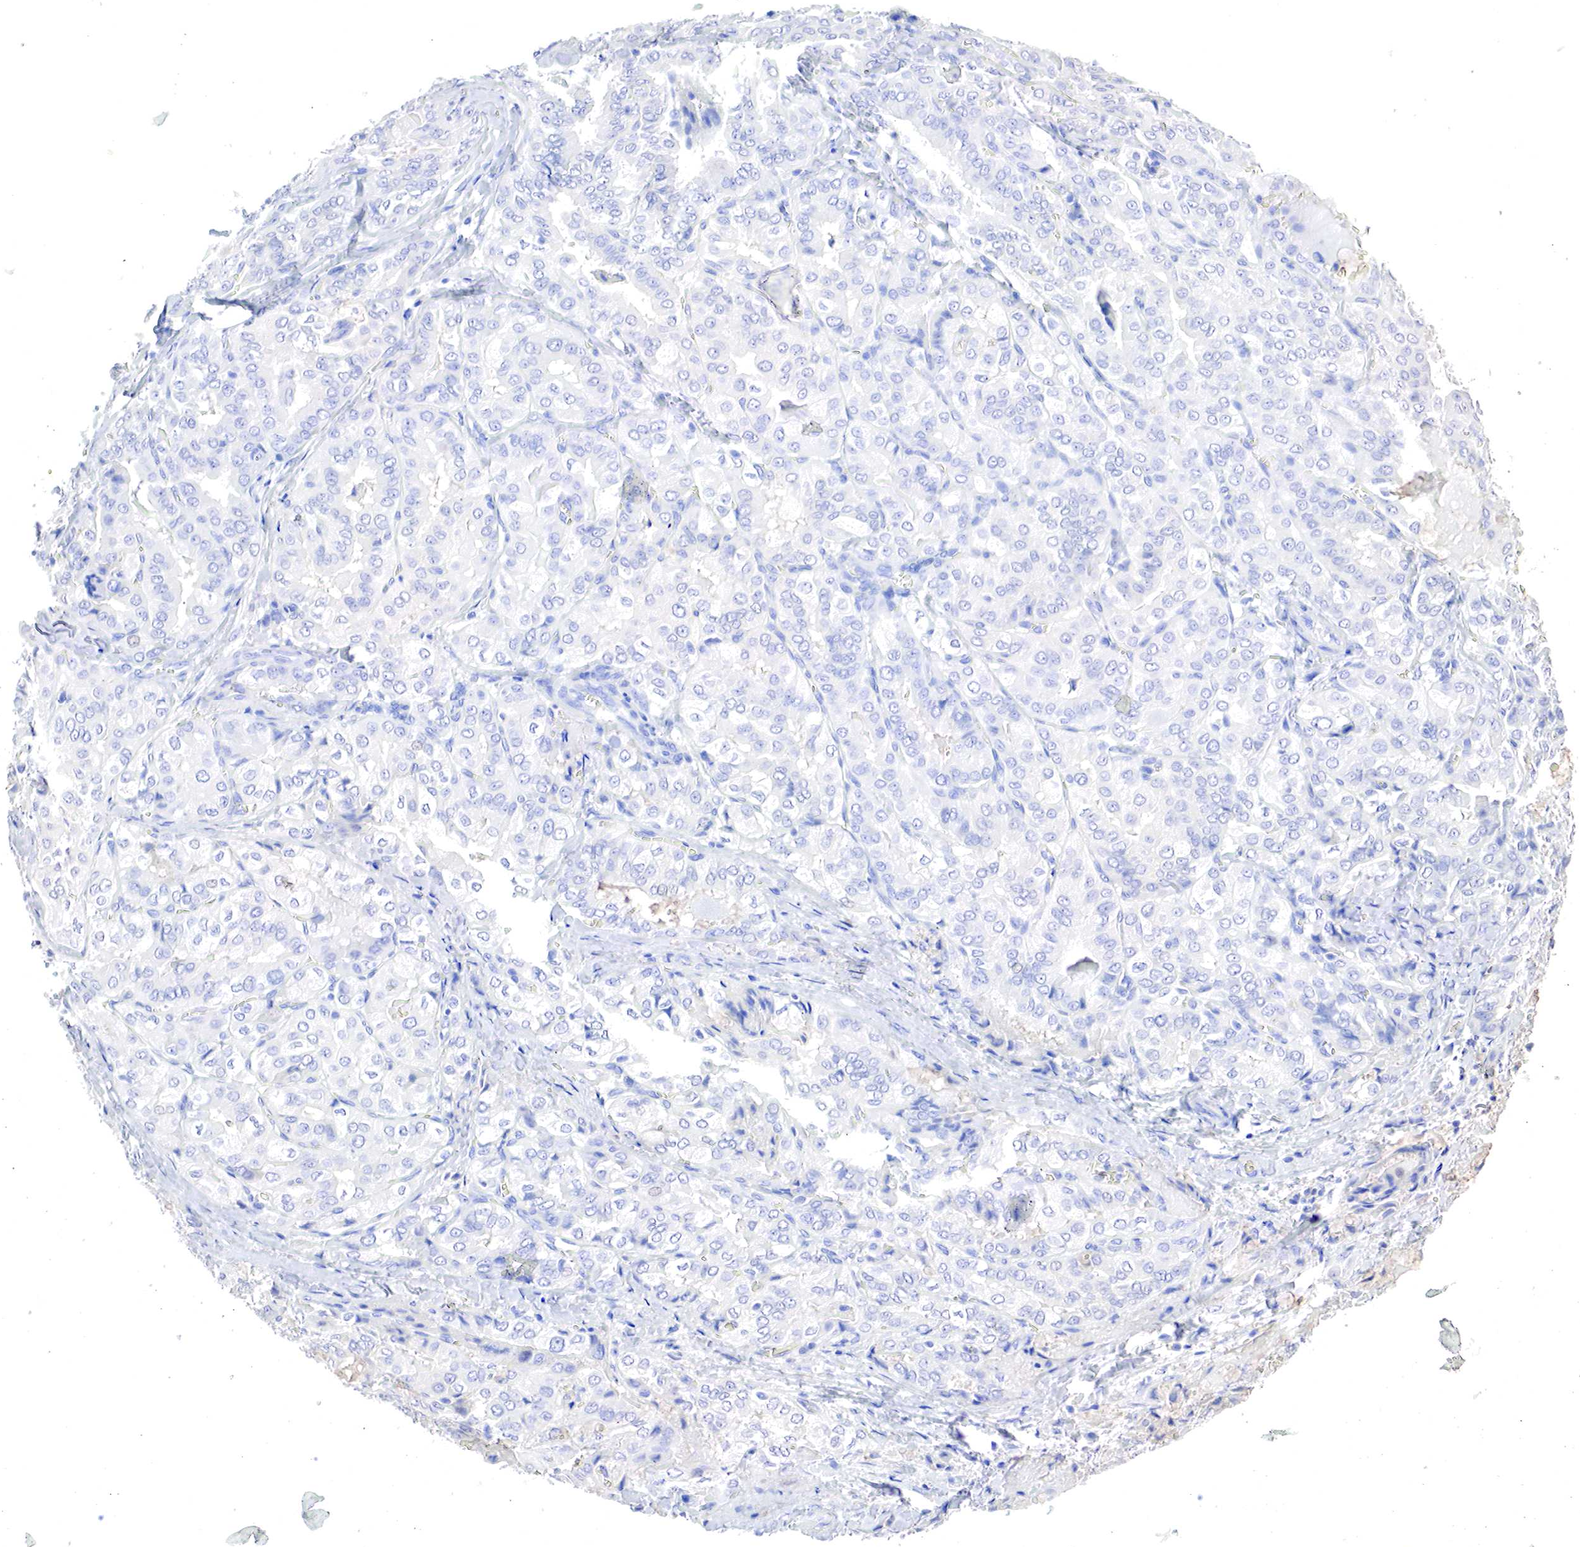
{"staining": {"intensity": "negative", "quantity": "none", "location": "none"}, "tissue": "thyroid cancer", "cell_type": "Tumor cells", "image_type": "cancer", "snomed": [{"axis": "morphology", "description": "Papillary adenocarcinoma, NOS"}, {"axis": "topography", "description": "Thyroid gland"}], "caption": "Protein analysis of thyroid papillary adenocarcinoma demonstrates no significant expression in tumor cells. Brightfield microscopy of IHC stained with DAB (3,3'-diaminobenzidine) (brown) and hematoxylin (blue), captured at high magnification.", "gene": "OTC", "patient": {"sex": "female", "age": 71}}